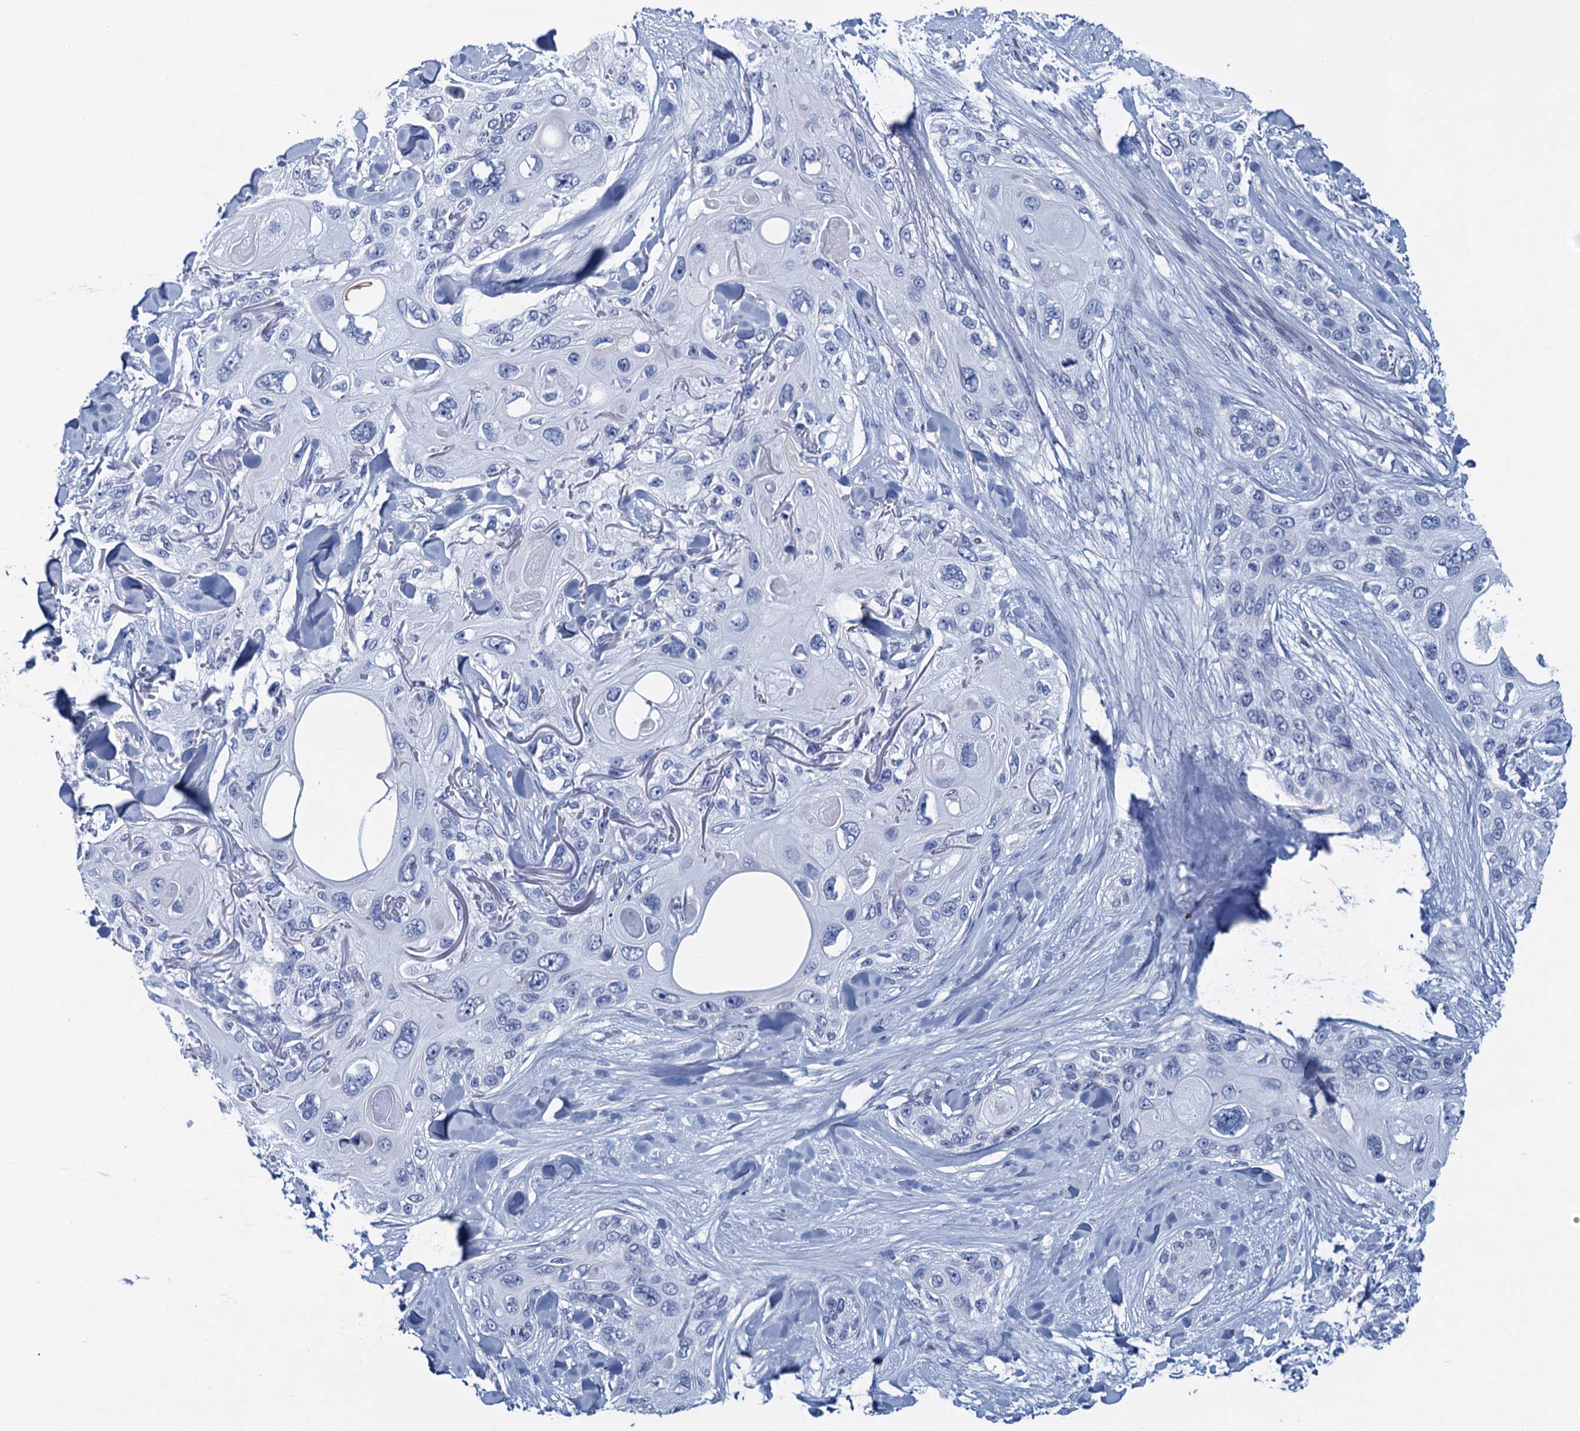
{"staining": {"intensity": "negative", "quantity": "none", "location": "none"}, "tissue": "skin cancer", "cell_type": "Tumor cells", "image_type": "cancer", "snomed": [{"axis": "morphology", "description": "Normal tissue, NOS"}, {"axis": "morphology", "description": "Squamous cell carcinoma, NOS"}, {"axis": "topography", "description": "Skin"}], "caption": "Immunohistochemistry (IHC) of human skin squamous cell carcinoma displays no expression in tumor cells.", "gene": "RHCG", "patient": {"sex": "male", "age": 72}}